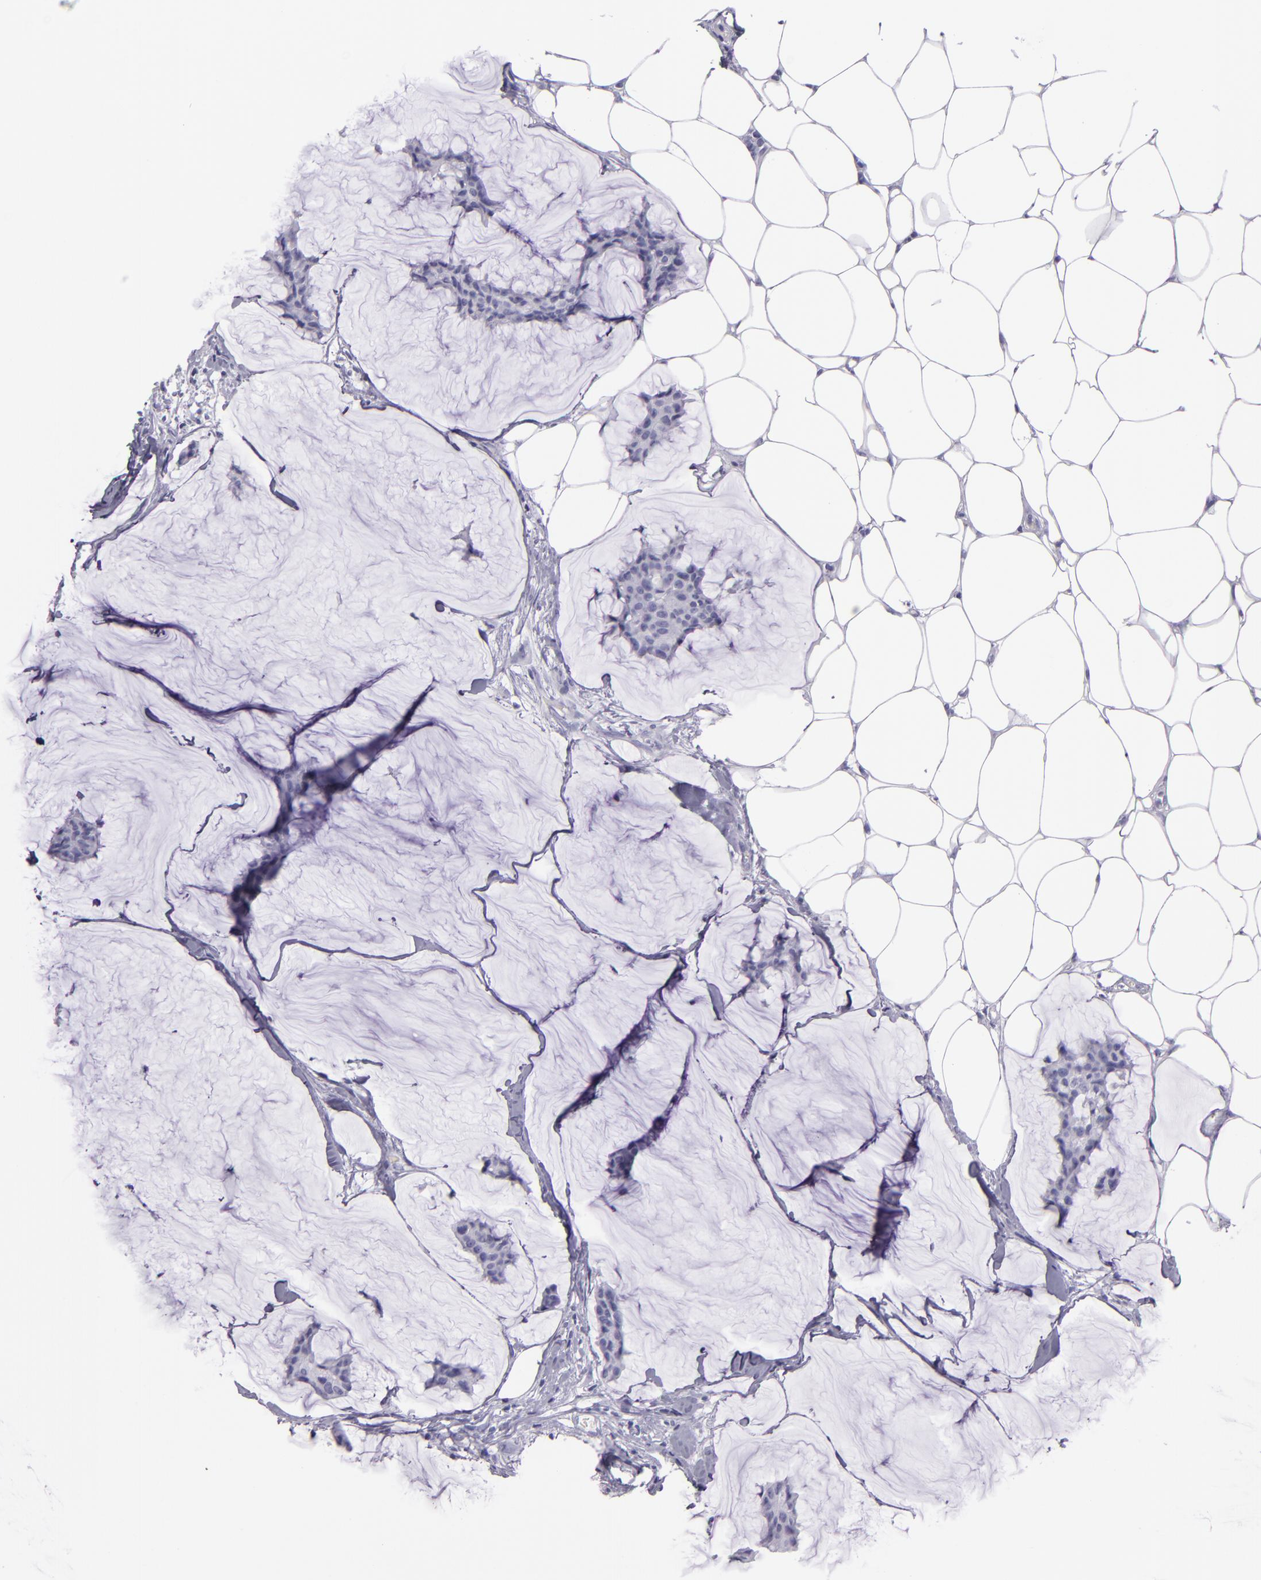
{"staining": {"intensity": "negative", "quantity": "none", "location": "none"}, "tissue": "breast cancer", "cell_type": "Tumor cells", "image_type": "cancer", "snomed": [{"axis": "morphology", "description": "Duct carcinoma"}, {"axis": "topography", "description": "Breast"}], "caption": "Immunohistochemical staining of human invasive ductal carcinoma (breast) shows no significant expression in tumor cells.", "gene": "CR2", "patient": {"sex": "female", "age": 93}}